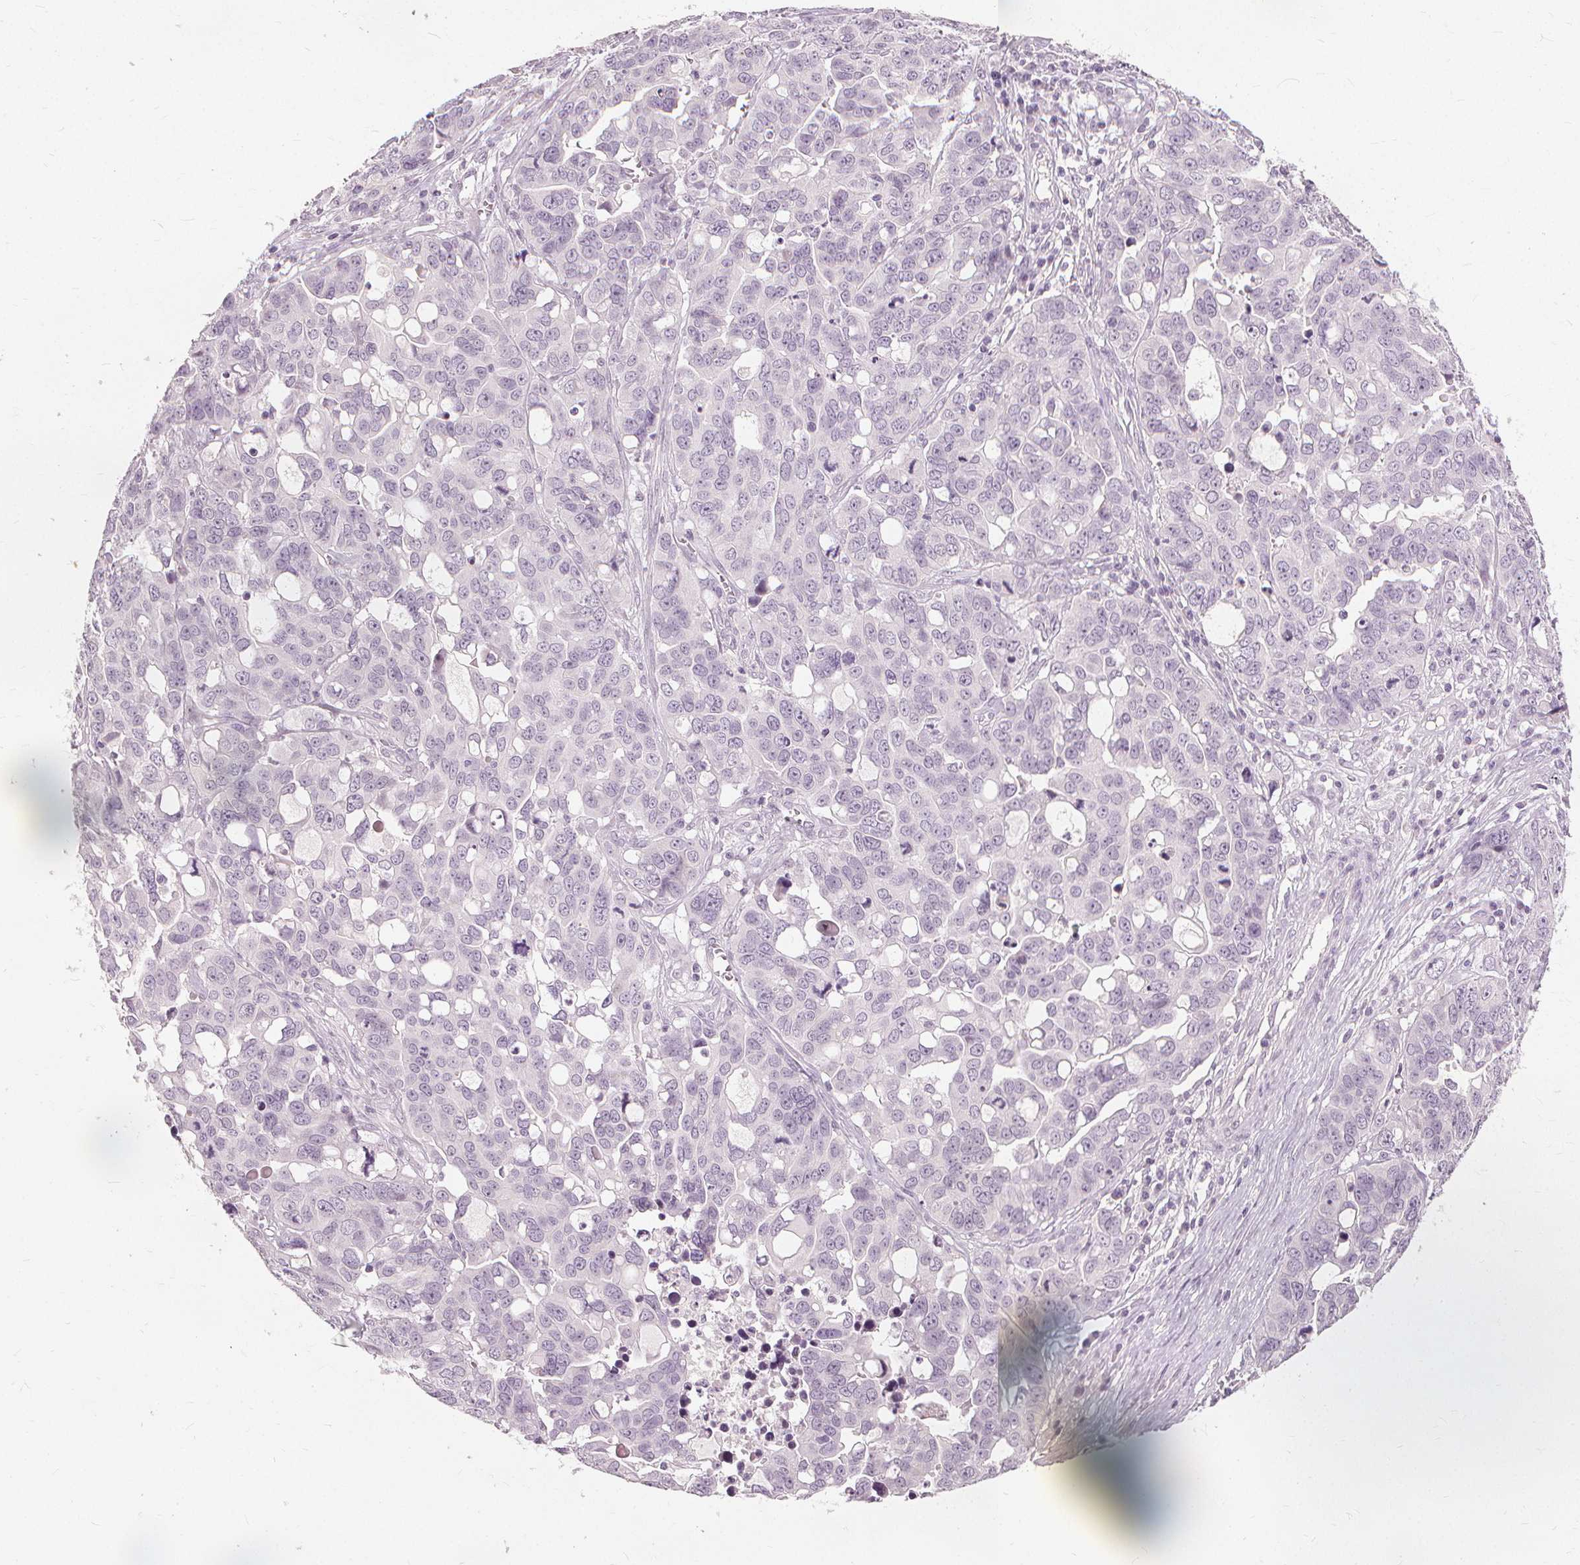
{"staining": {"intensity": "negative", "quantity": "none", "location": "none"}, "tissue": "ovarian cancer", "cell_type": "Tumor cells", "image_type": "cancer", "snomed": [{"axis": "morphology", "description": "Carcinoma, endometroid"}, {"axis": "topography", "description": "Ovary"}], "caption": "IHC of human ovarian cancer reveals no staining in tumor cells.", "gene": "SFTPD", "patient": {"sex": "female", "age": 78}}